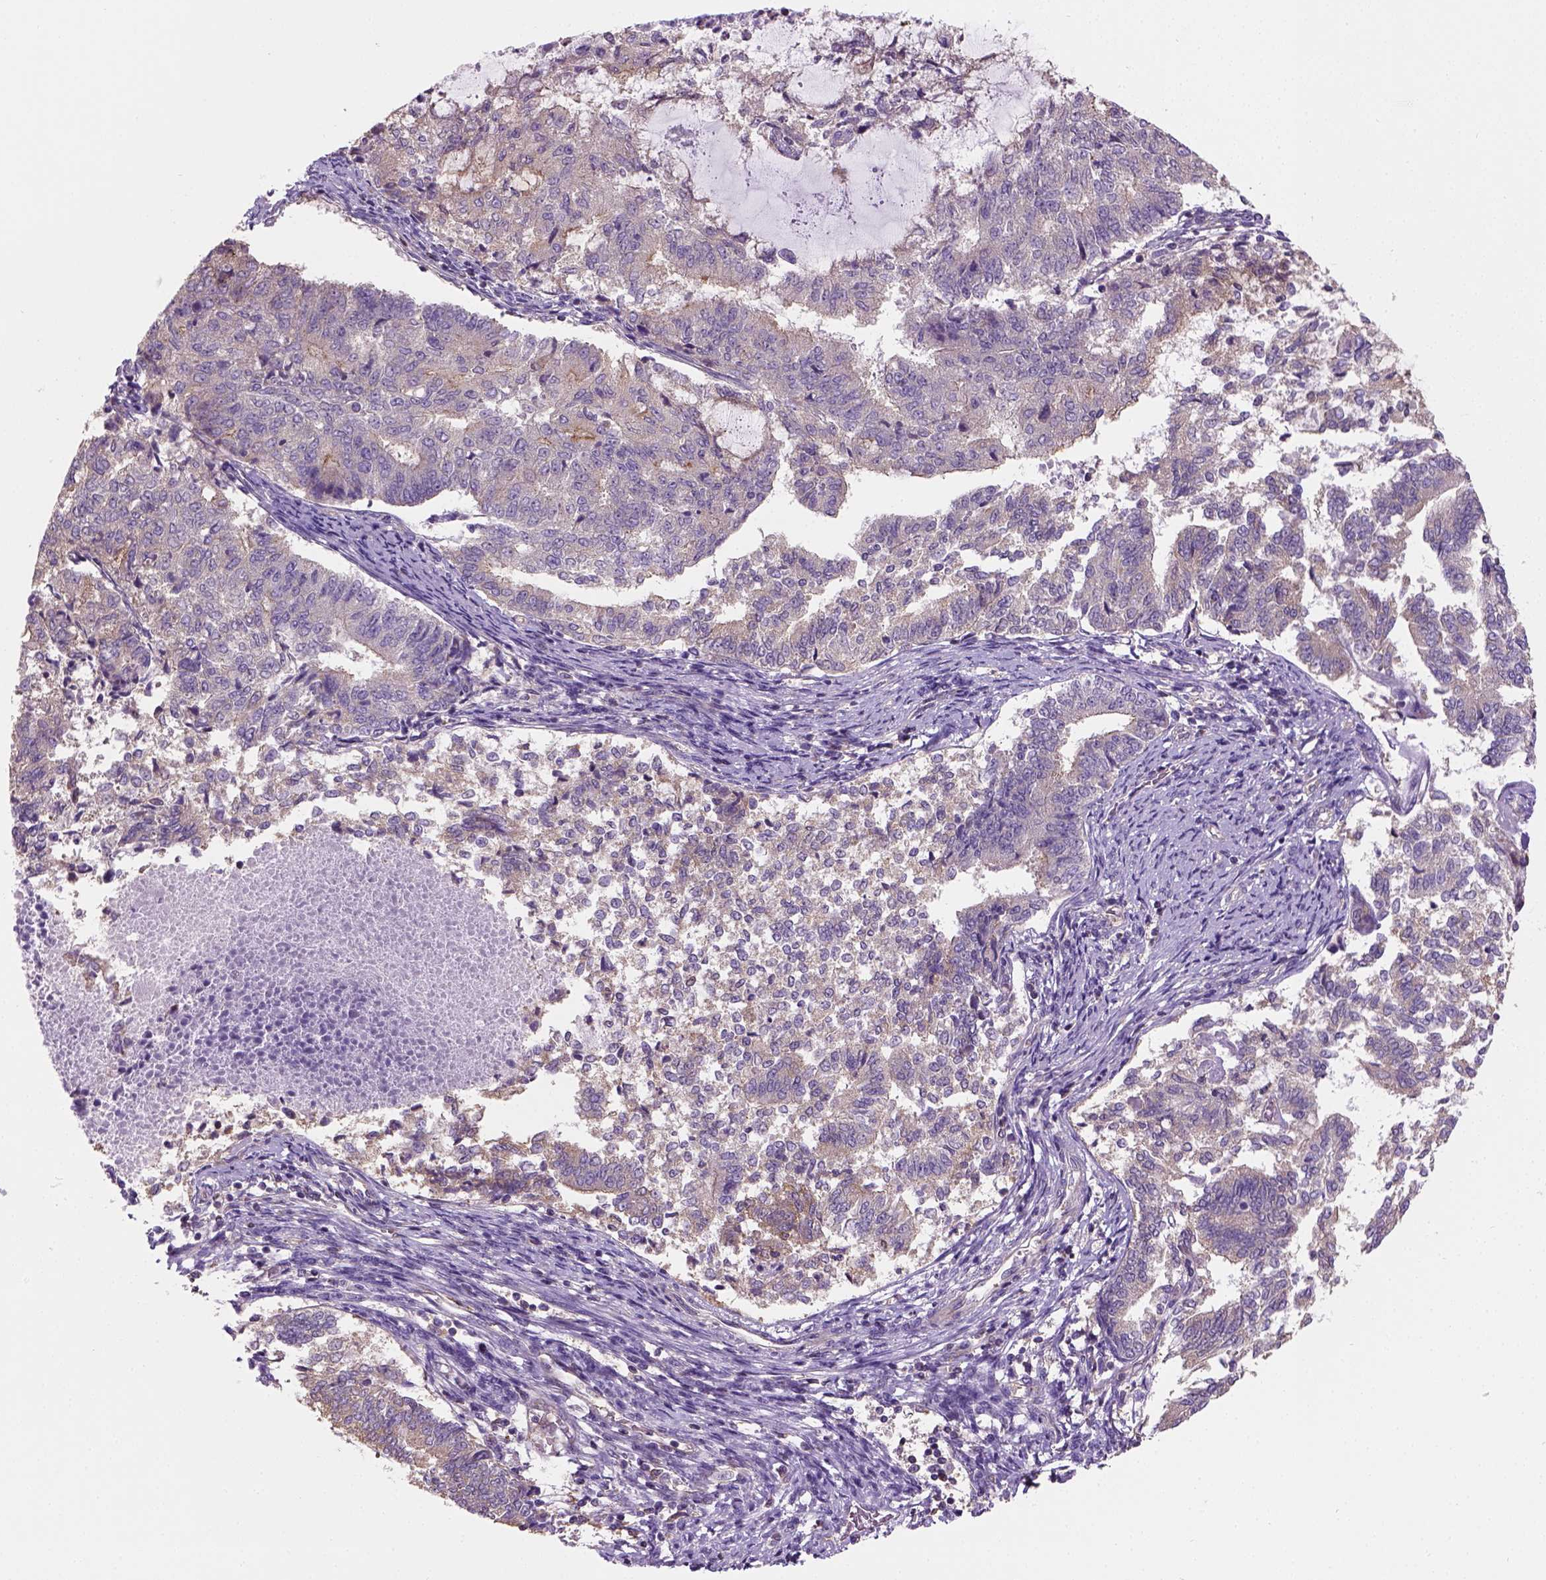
{"staining": {"intensity": "moderate", "quantity": "<25%", "location": "cytoplasmic/membranous"}, "tissue": "endometrial cancer", "cell_type": "Tumor cells", "image_type": "cancer", "snomed": [{"axis": "morphology", "description": "Adenocarcinoma, NOS"}, {"axis": "topography", "description": "Endometrium"}], "caption": "IHC photomicrograph of neoplastic tissue: endometrial adenocarcinoma stained using immunohistochemistry reveals low levels of moderate protein expression localized specifically in the cytoplasmic/membranous of tumor cells, appearing as a cytoplasmic/membranous brown color.", "gene": "CRACR2A", "patient": {"sex": "female", "age": 65}}